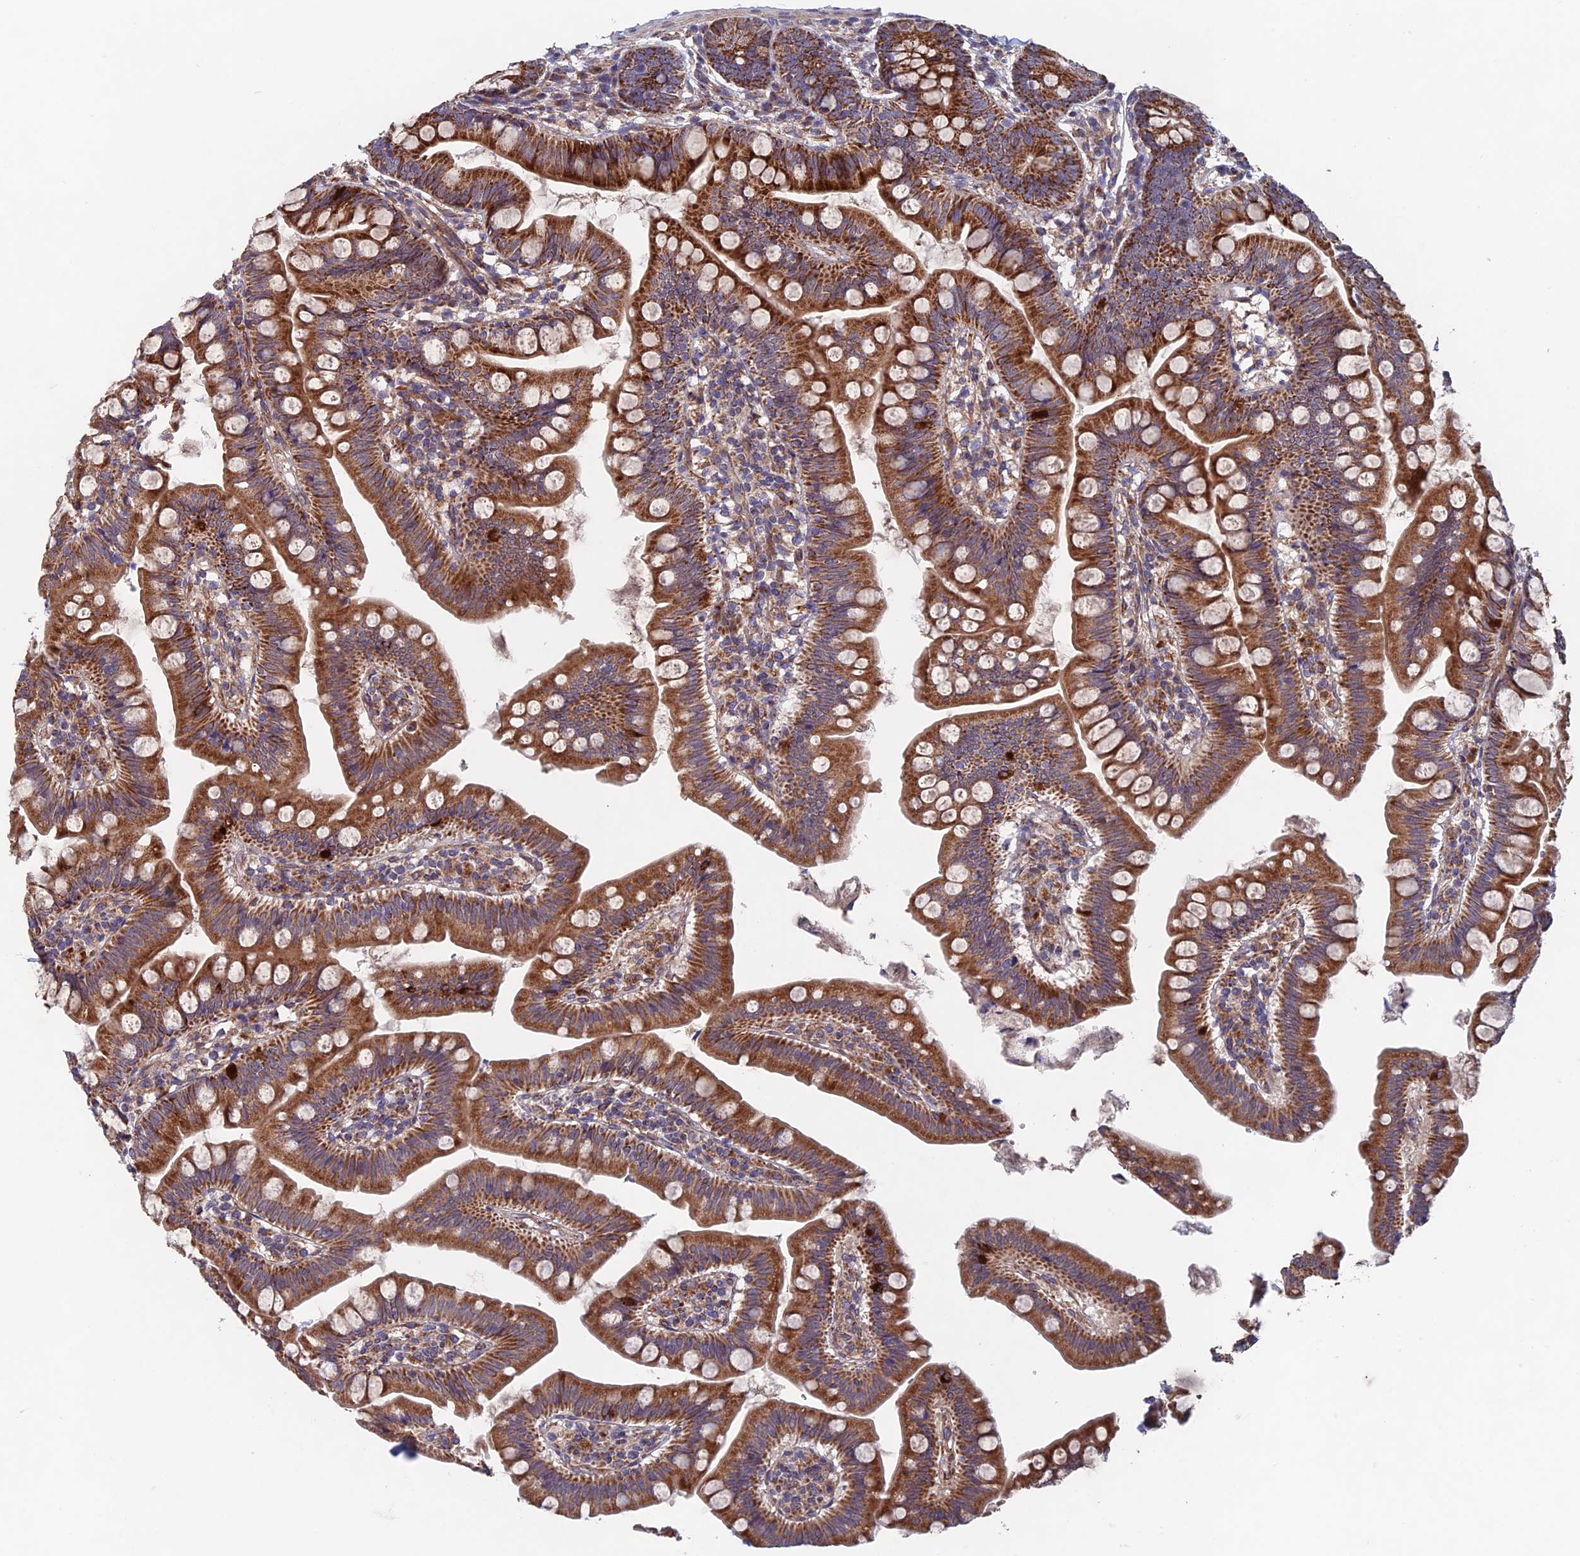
{"staining": {"intensity": "strong", "quantity": ">75%", "location": "cytoplasmic/membranous"}, "tissue": "small intestine", "cell_type": "Glandular cells", "image_type": "normal", "snomed": [{"axis": "morphology", "description": "Normal tissue, NOS"}, {"axis": "topography", "description": "Small intestine"}], "caption": "Normal small intestine was stained to show a protein in brown. There is high levels of strong cytoplasmic/membranous expression in approximately >75% of glandular cells. (Stains: DAB in brown, nuclei in blue, Microscopy: brightfield microscopy at high magnification).", "gene": "MRPL1", "patient": {"sex": "male", "age": 7}}